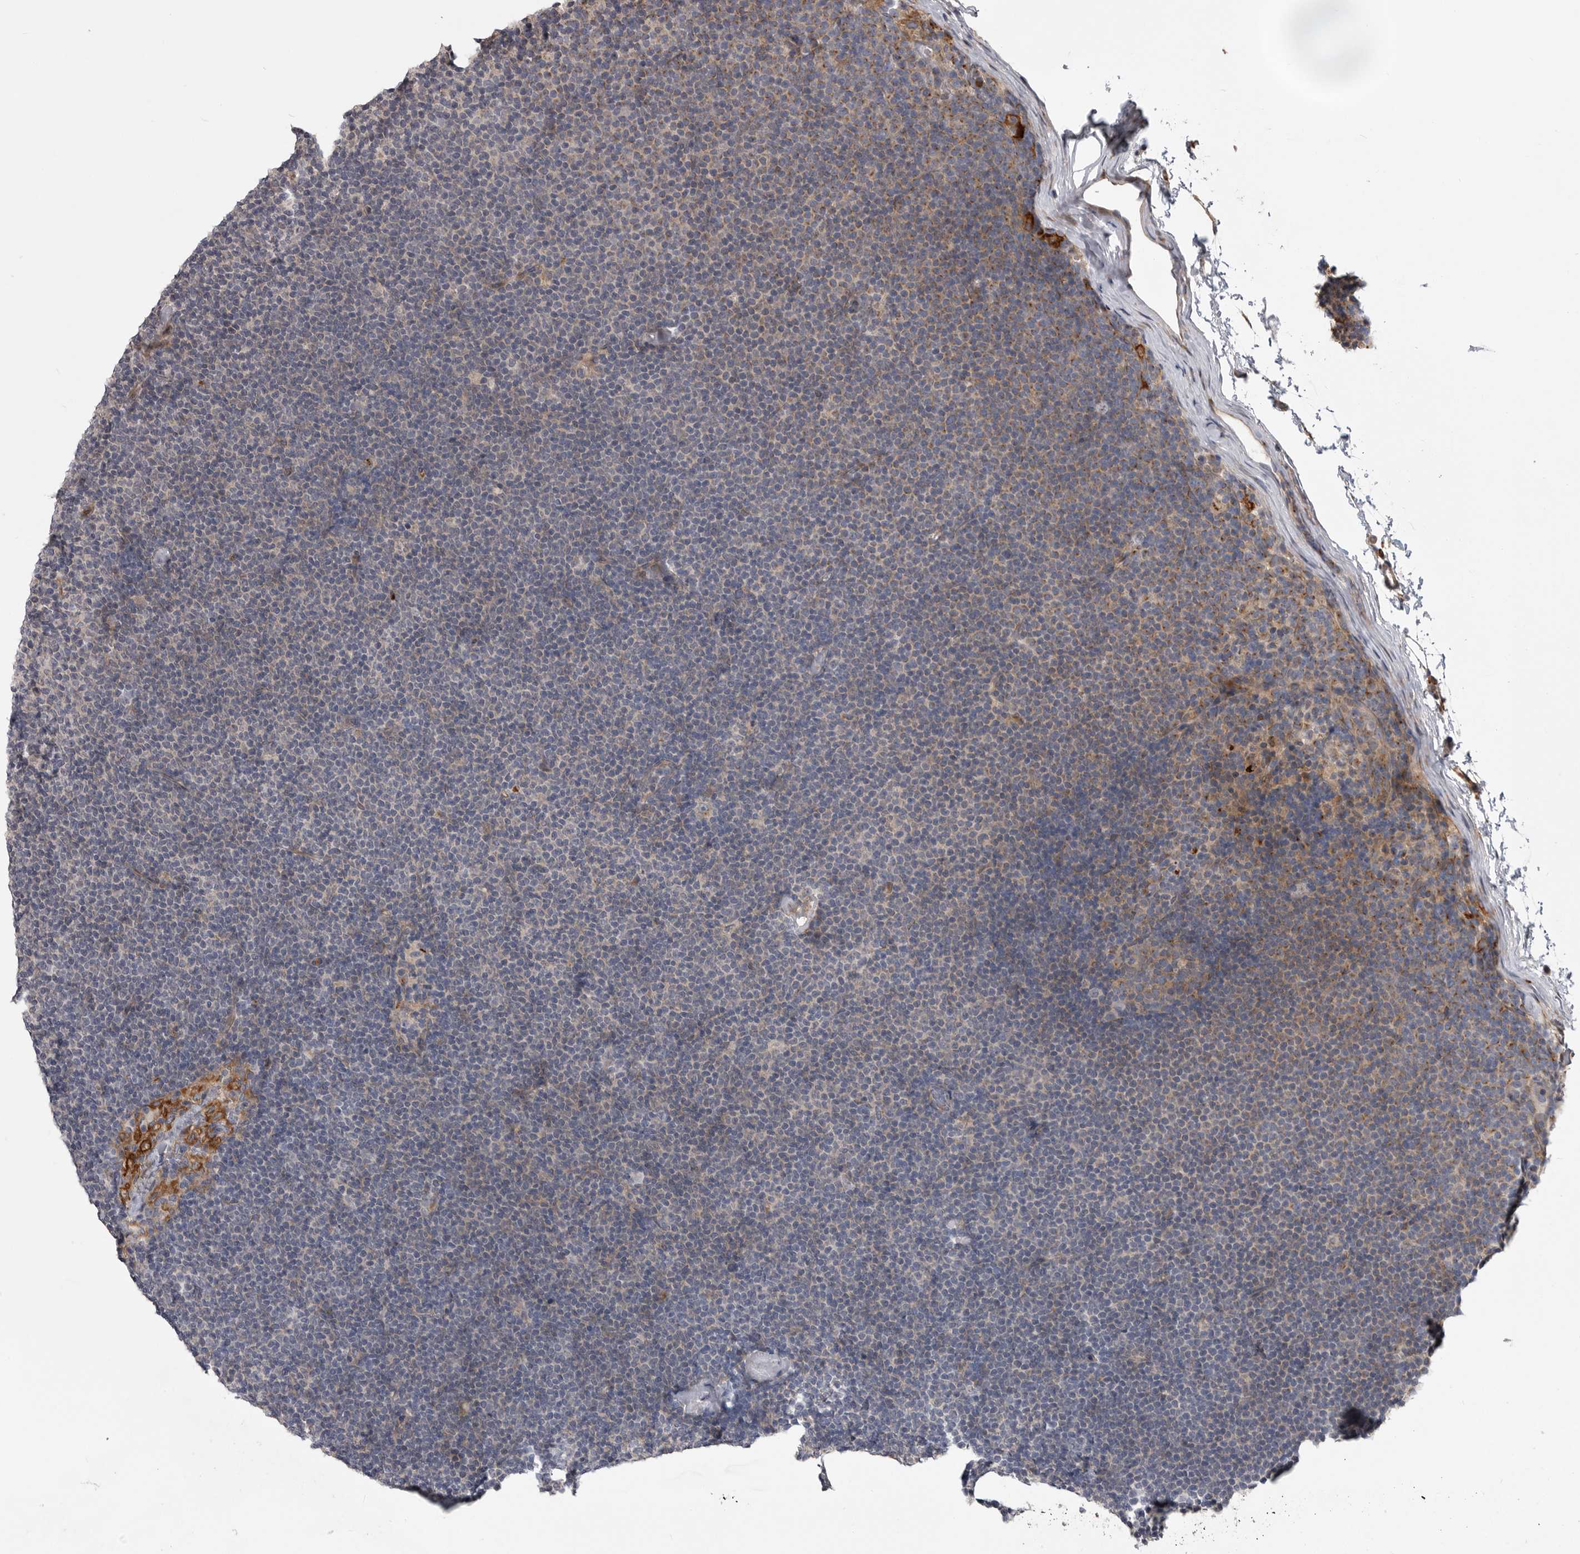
{"staining": {"intensity": "weak", "quantity": "<25%", "location": "cytoplasmic/membranous"}, "tissue": "lymphoma", "cell_type": "Tumor cells", "image_type": "cancer", "snomed": [{"axis": "morphology", "description": "Malignant lymphoma, non-Hodgkin's type, Low grade"}, {"axis": "topography", "description": "Lymph node"}], "caption": "Immunohistochemical staining of low-grade malignant lymphoma, non-Hodgkin's type exhibits no significant staining in tumor cells.", "gene": "ZNRF1", "patient": {"sex": "female", "age": 53}}